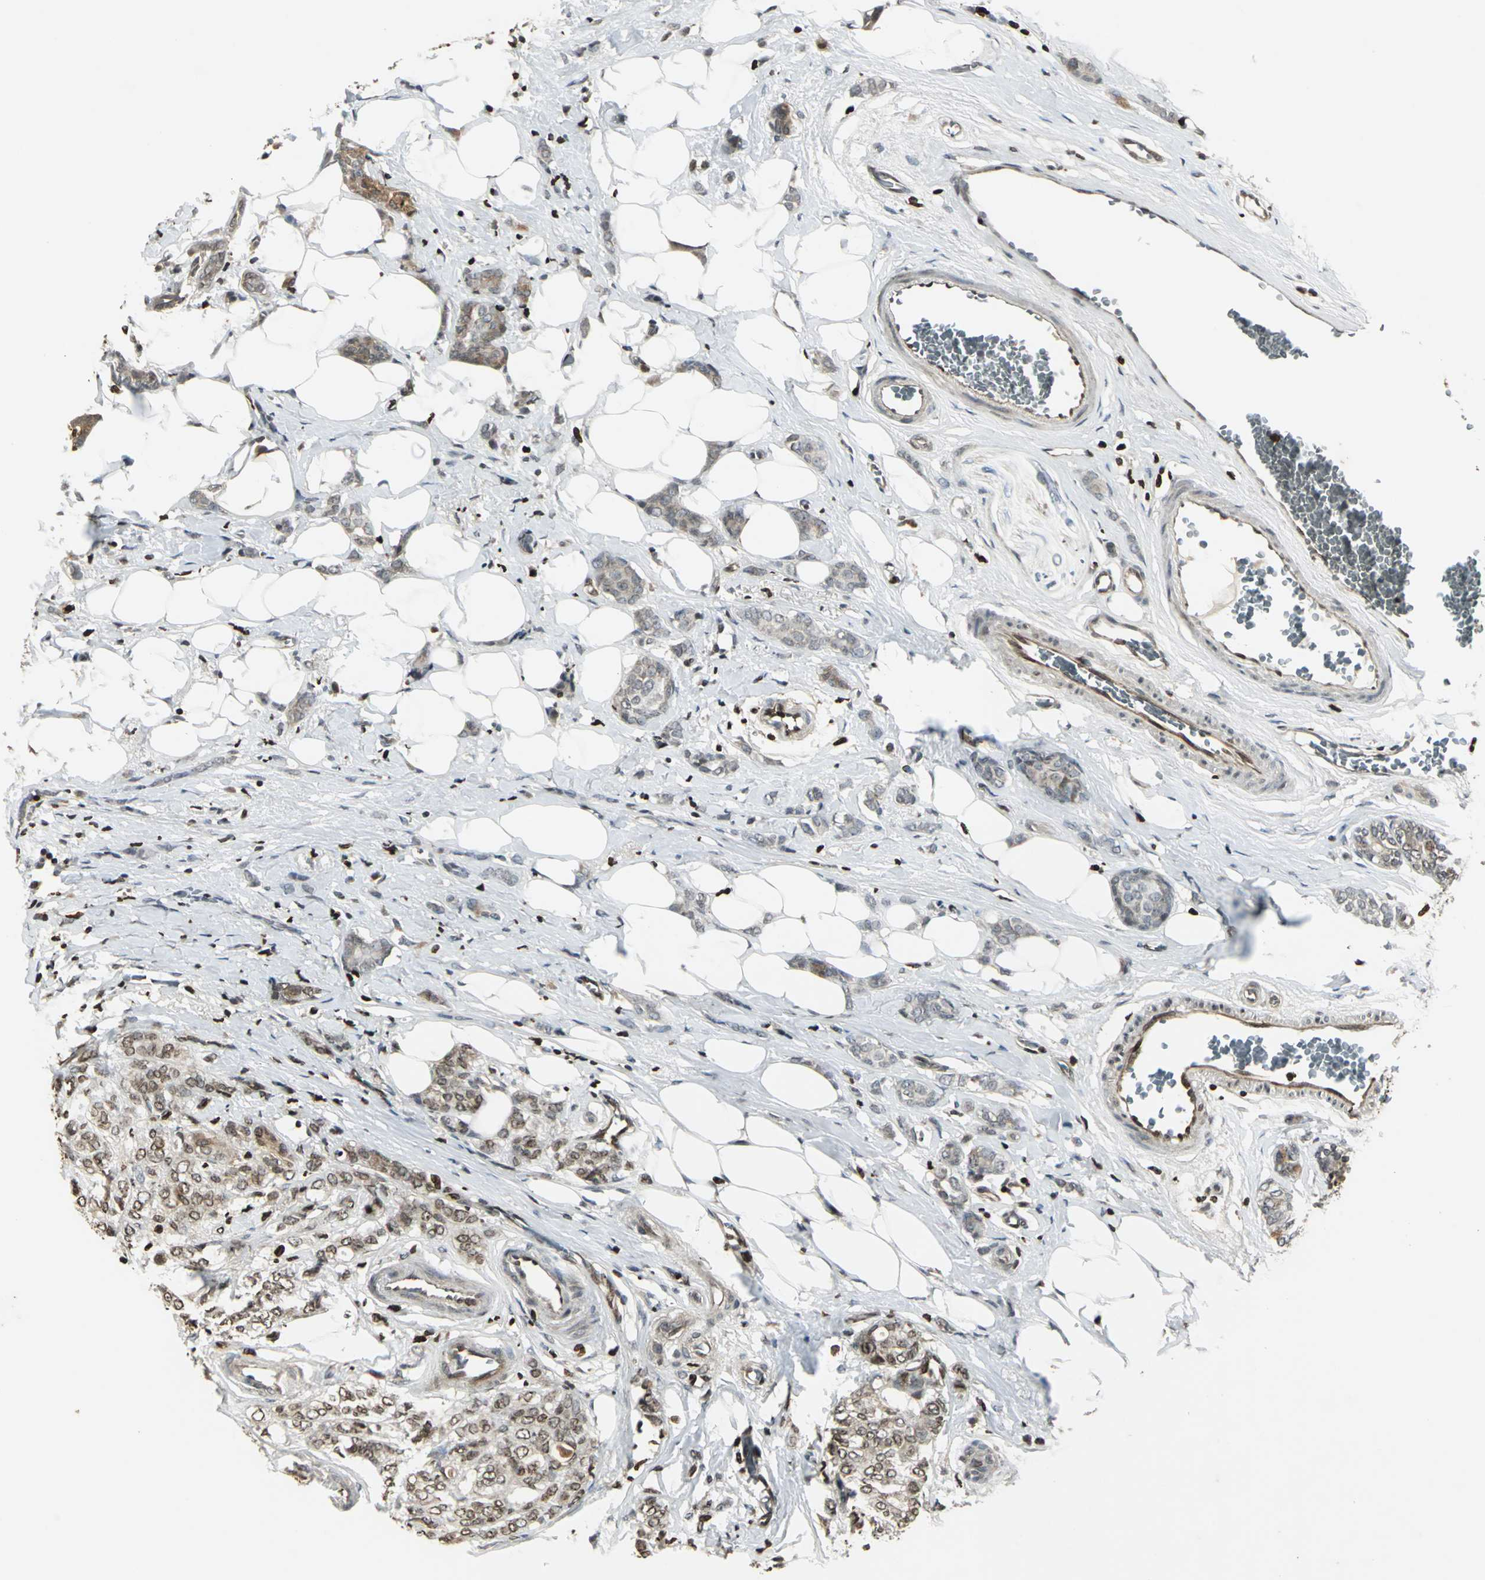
{"staining": {"intensity": "moderate", "quantity": ">75%", "location": "cytoplasmic/membranous,nuclear"}, "tissue": "breast cancer", "cell_type": "Tumor cells", "image_type": "cancer", "snomed": [{"axis": "morphology", "description": "Lobular carcinoma"}, {"axis": "topography", "description": "Breast"}], "caption": "Breast cancer (lobular carcinoma) was stained to show a protein in brown. There is medium levels of moderate cytoplasmic/membranous and nuclear positivity in about >75% of tumor cells.", "gene": "AHR", "patient": {"sex": "female", "age": 60}}